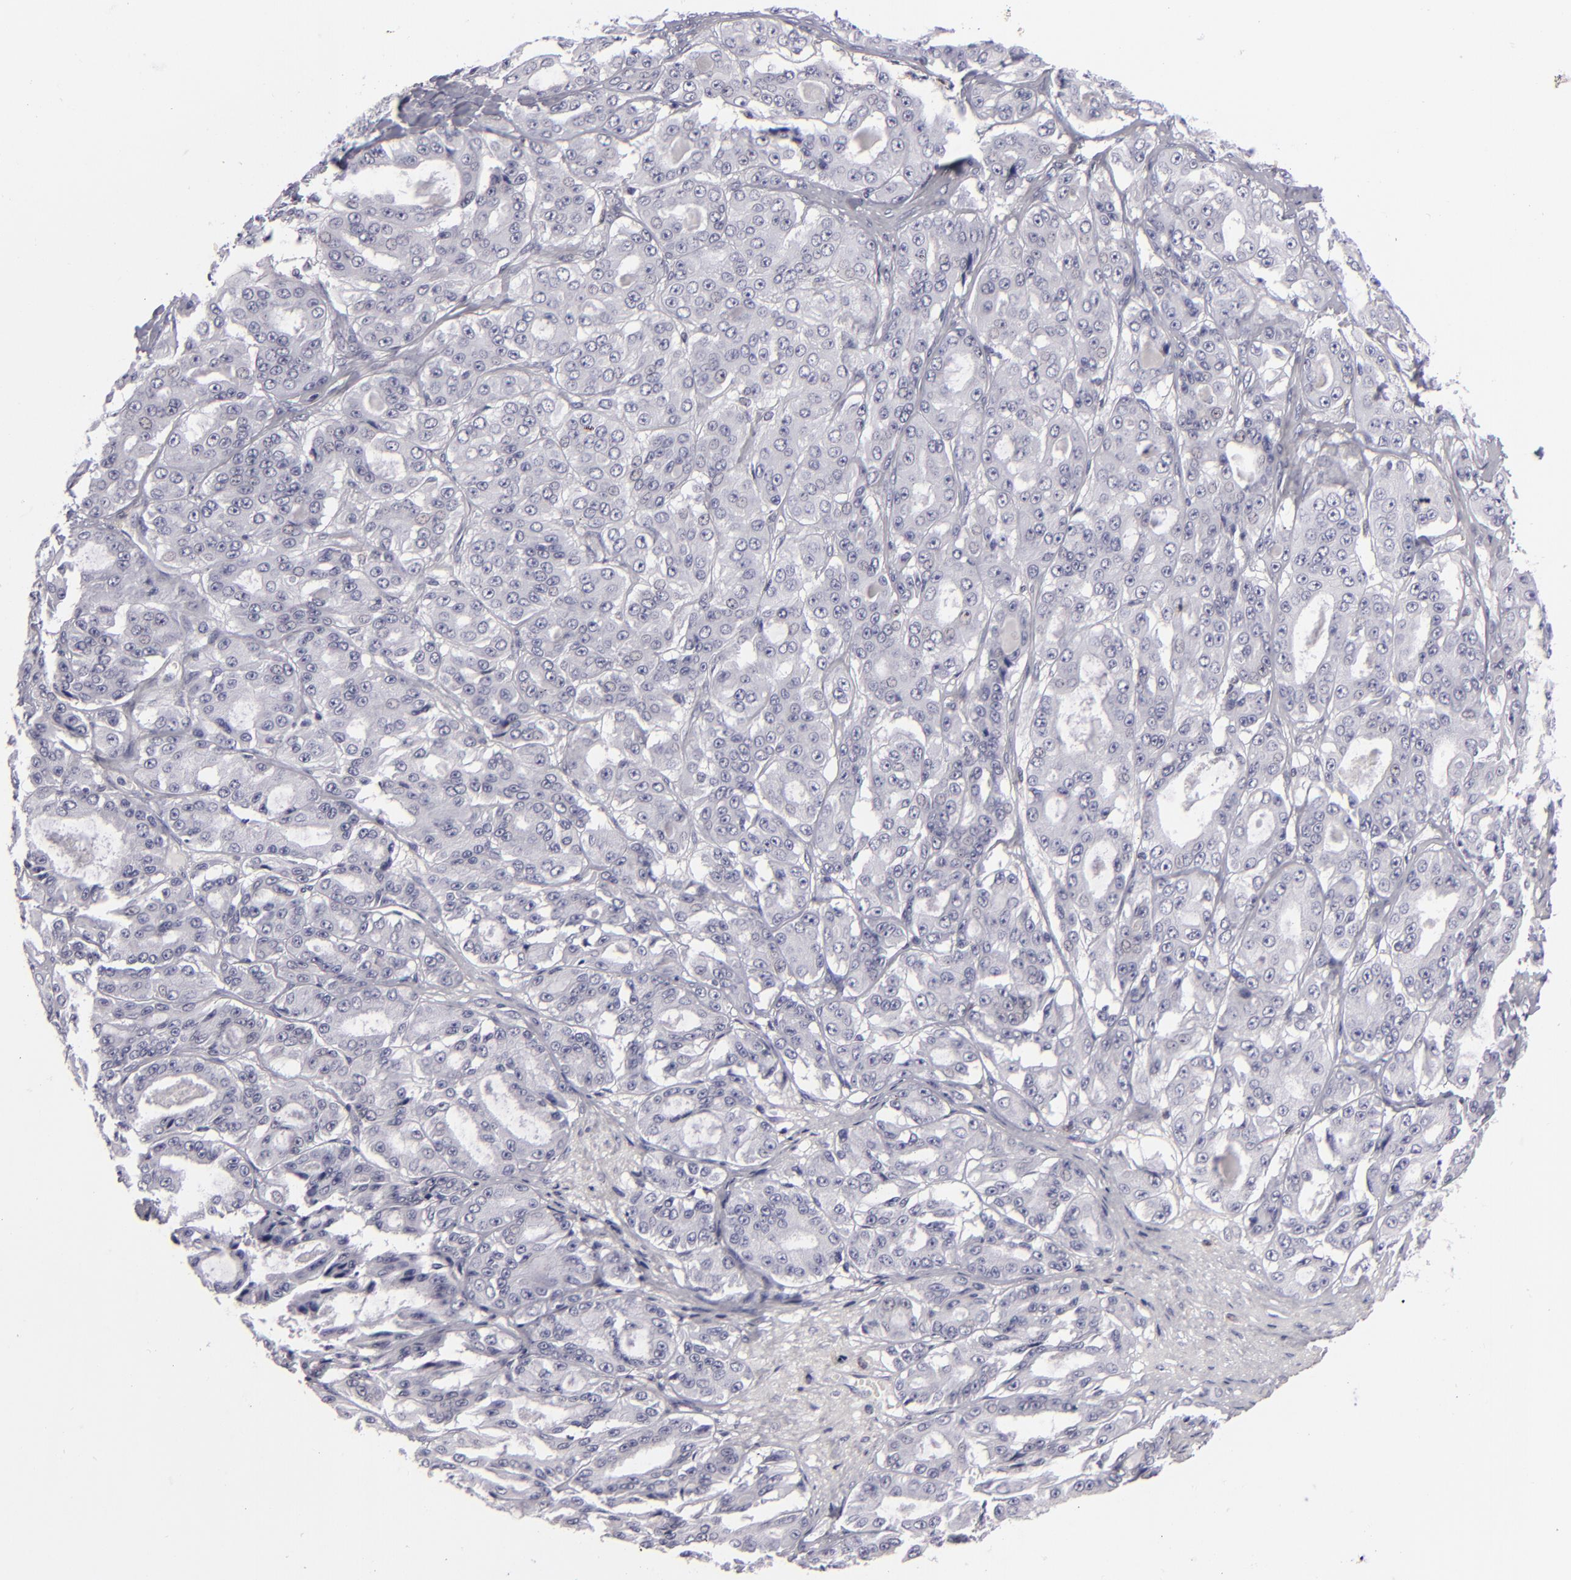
{"staining": {"intensity": "negative", "quantity": "none", "location": "none"}, "tissue": "ovarian cancer", "cell_type": "Tumor cells", "image_type": "cancer", "snomed": [{"axis": "morphology", "description": "Carcinoma, endometroid"}, {"axis": "topography", "description": "Ovary"}], "caption": "This is an immunohistochemistry (IHC) micrograph of endometroid carcinoma (ovarian). There is no positivity in tumor cells.", "gene": "F13A1", "patient": {"sex": "female", "age": 61}}